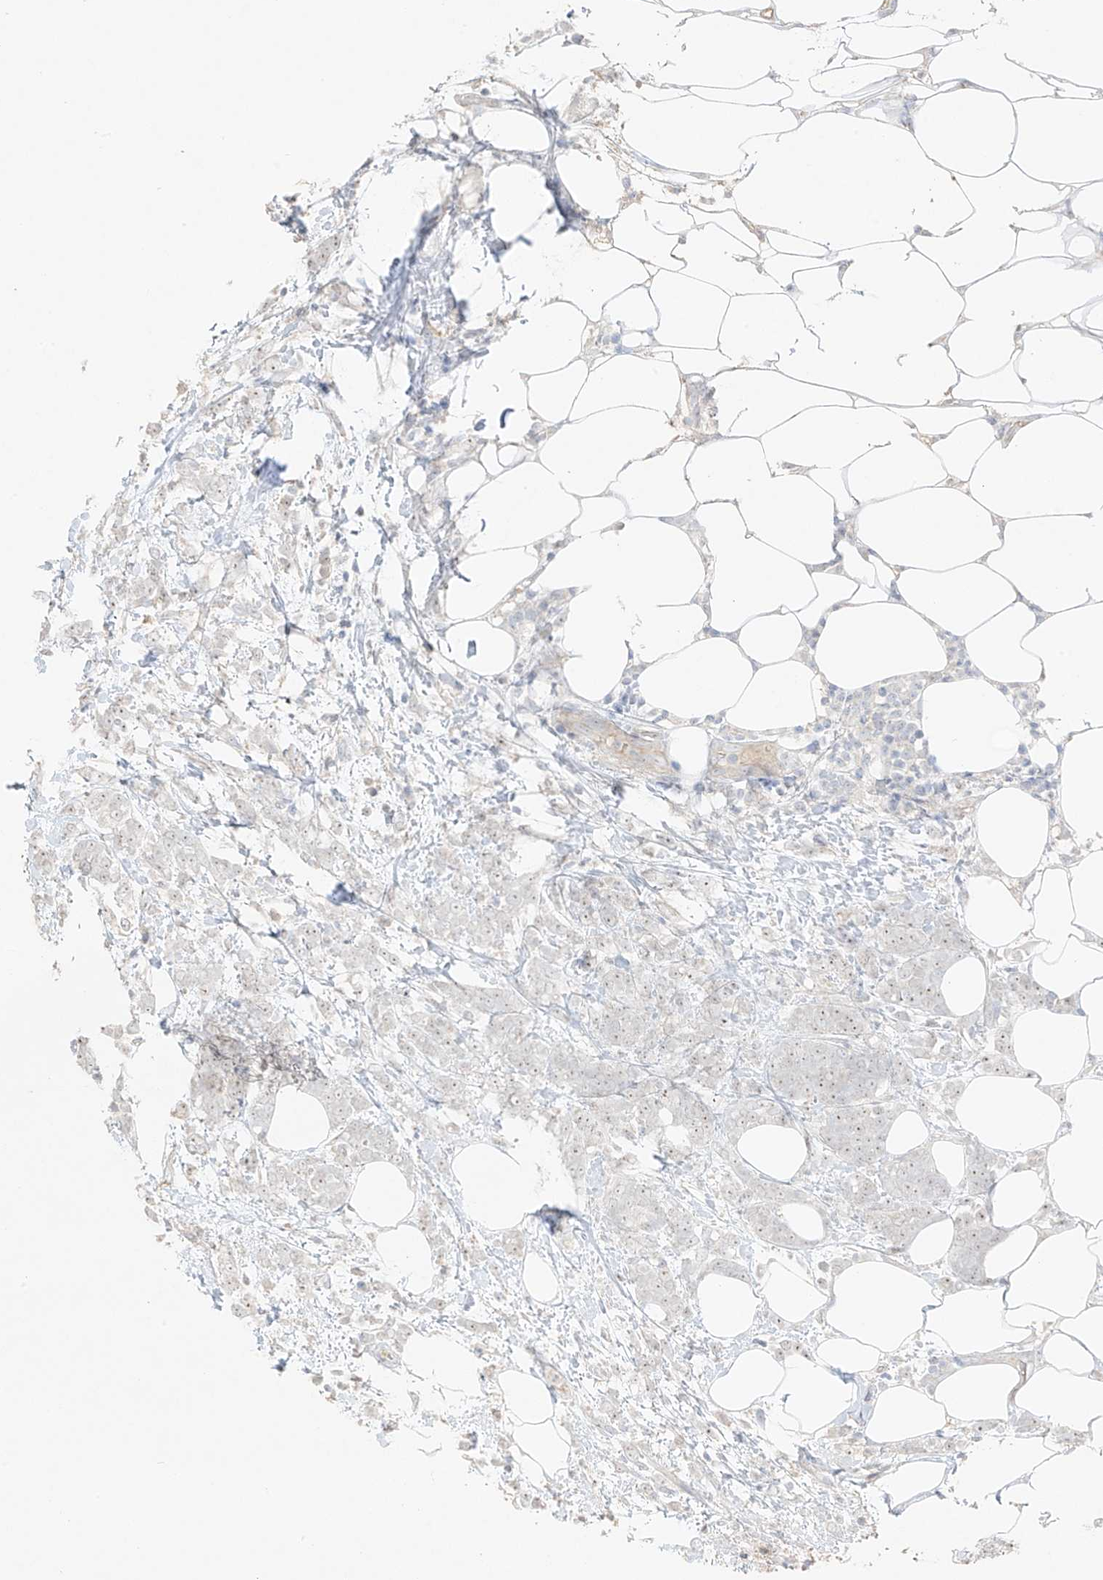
{"staining": {"intensity": "weak", "quantity": ">75%", "location": "nuclear"}, "tissue": "breast cancer", "cell_type": "Tumor cells", "image_type": "cancer", "snomed": [{"axis": "morphology", "description": "Lobular carcinoma"}, {"axis": "topography", "description": "Breast"}], "caption": "DAB immunohistochemical staining of human breast cancer (lobular carcinoma) demonstrates weak nuclear protein positivity in about >75% of tumor cells. (Brightfield microscopy of DAB IHC at high magnification).", "gene": "ZBTB41", "patient": {"sex": "female", "age": 58}}